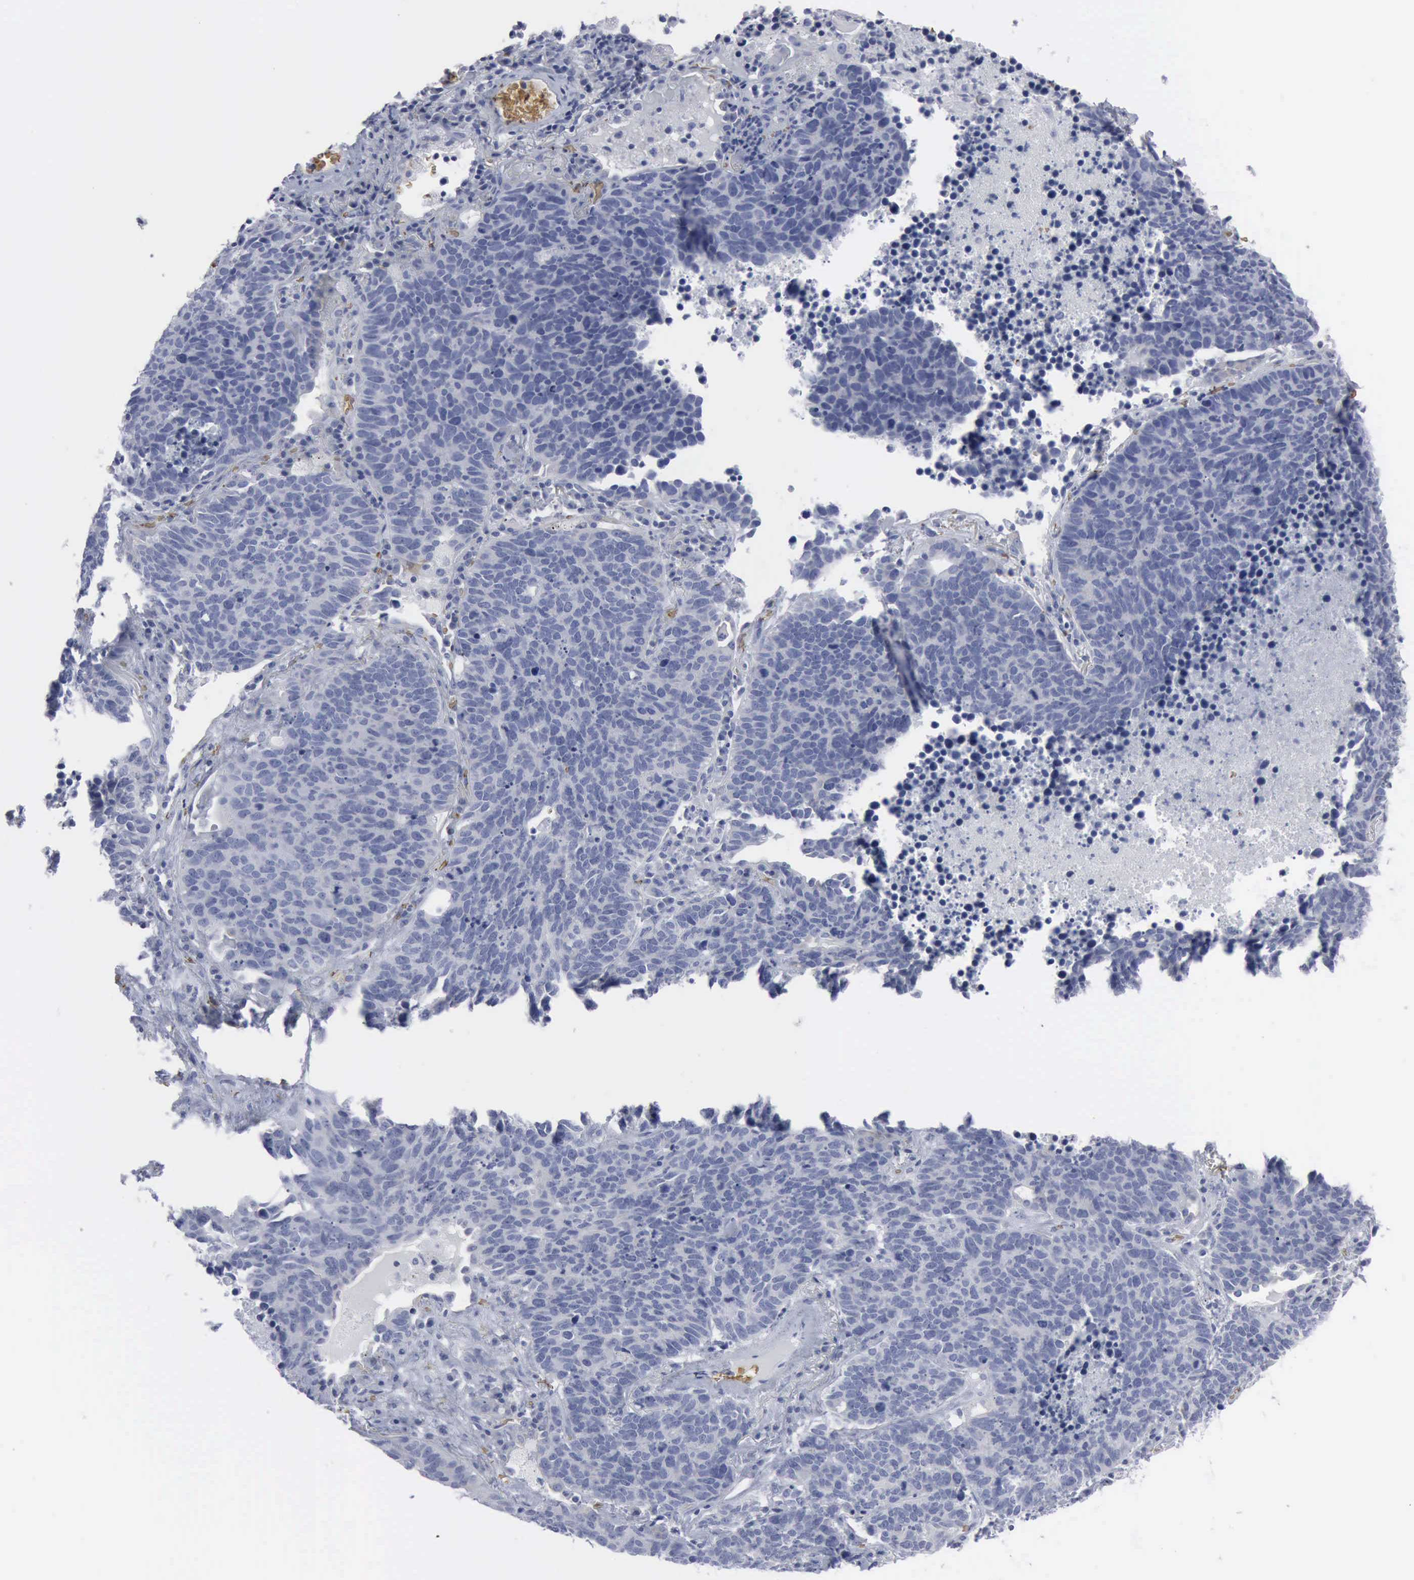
{"staining": {"intensity": "negative", "quantity": "none", "location": "none"}, "tissue": "lung cancer", "cell_type": "Tumor cells", "image_type": "cancer", "snomed": [{"axis": "morphology", "description": "Neoplasm, malignant, NOS"}, {"axis": "topography", "description": "Lung"}], "caption": "A micrograph of malignant neoplasm (lung) stained for a protein exhibits no brown staining in tumor cells. (Brightfield microscopy of DAB immunohistochemistry at high magnification).", "gene": "TGFB1", "patient": {"sex": "female", "age": 75}}